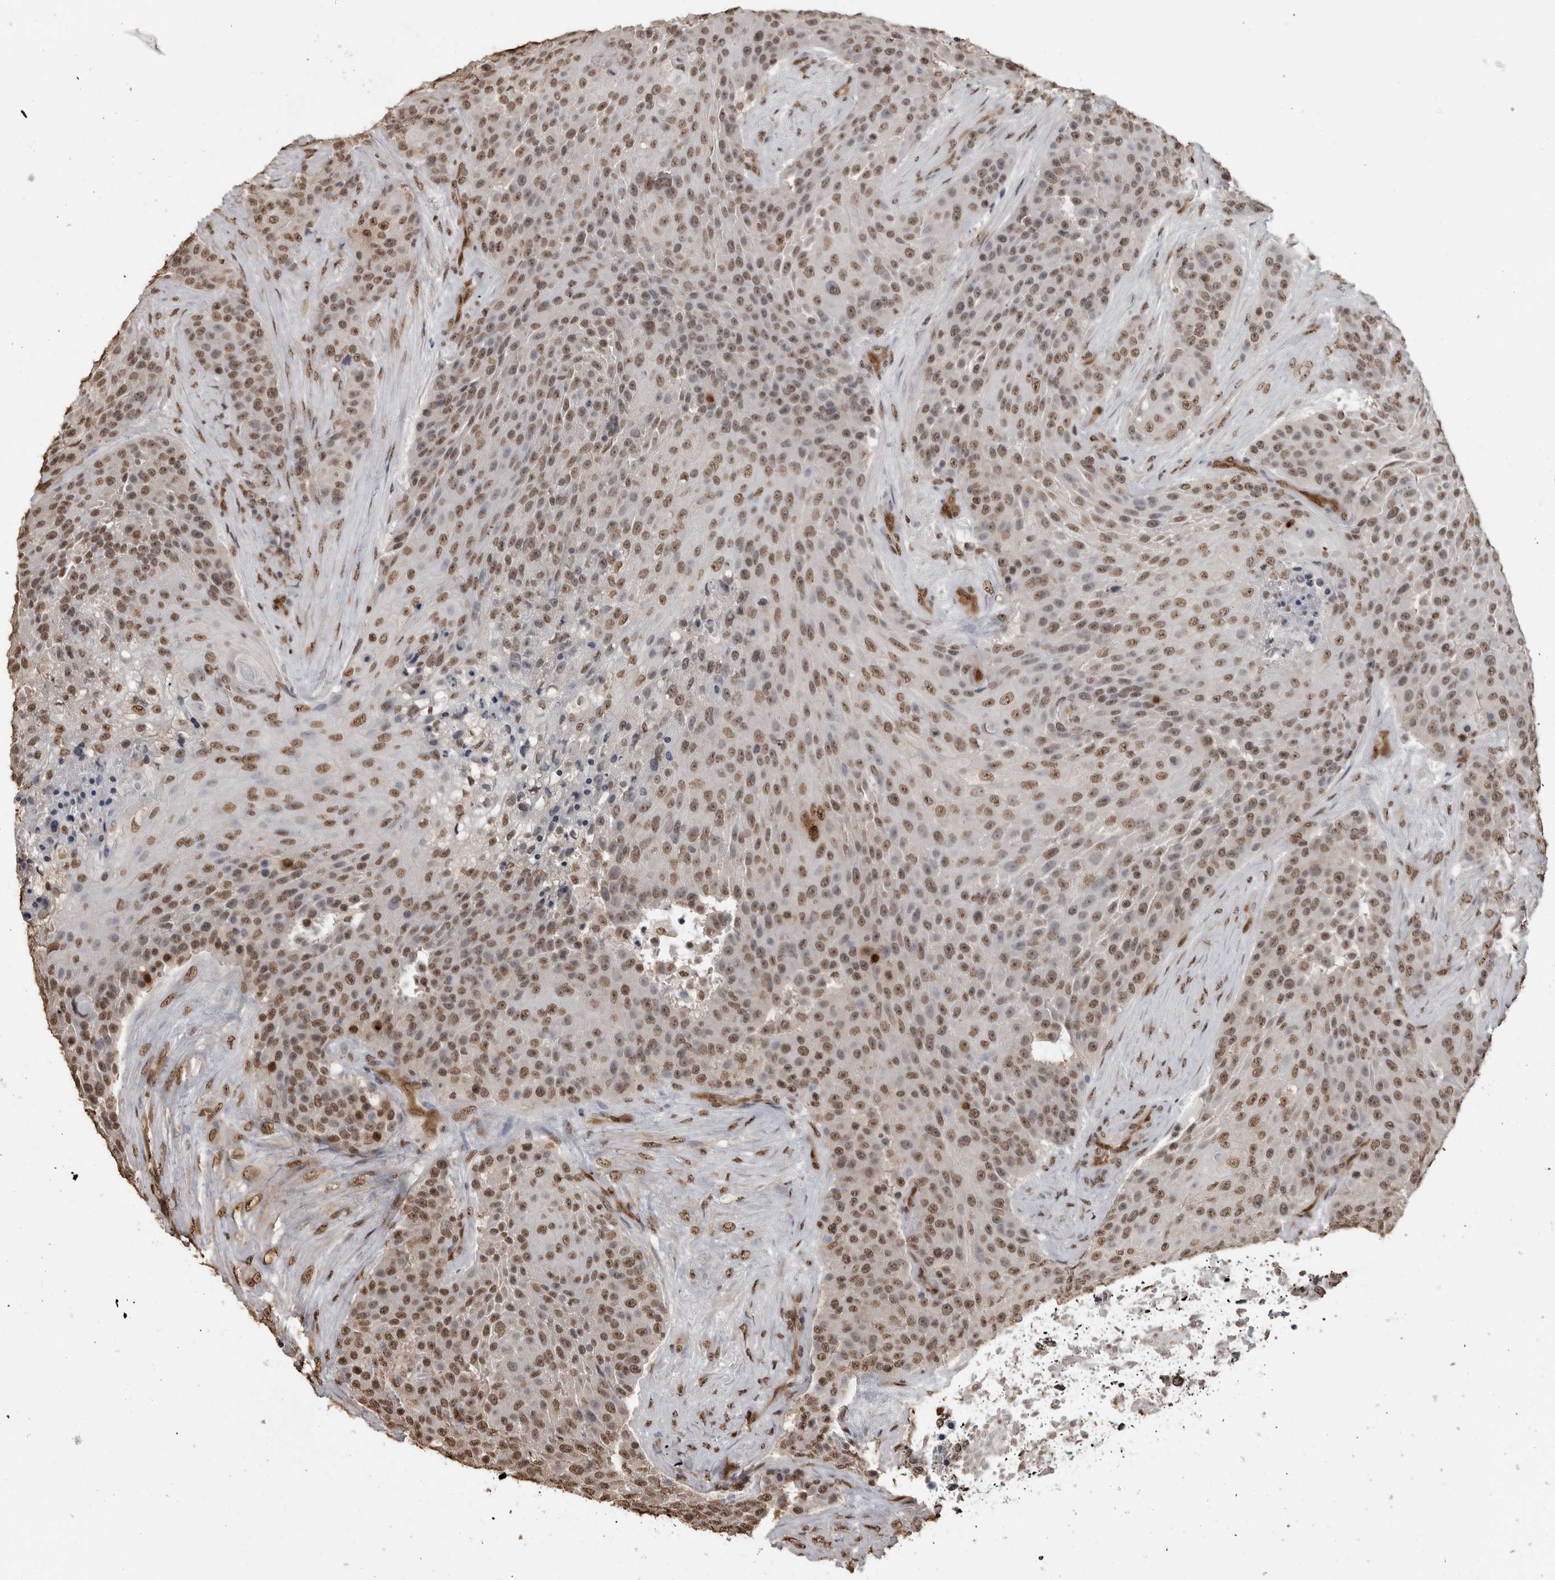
{"staining": {"intensity": "moderate", "quantity": ">75%", "location": "nuclear"}, "tissue": "urothelial cancer", "cell_type": "Tumor cells", "image_type": "cancer", "snomed": [{"axis": "morphology", "description": "Urothelial carcinoma, High grade"}, {"axis": "topography", "description": "Urinary bladder"}], "caption": "Immunohistochemical staining of human urothelial cancer shows medium levels of moderate nuclear protein staining in about >75% of tumor cells.", "gene": "SMAD2", "patient": {"sex": "female", "age": 63}}